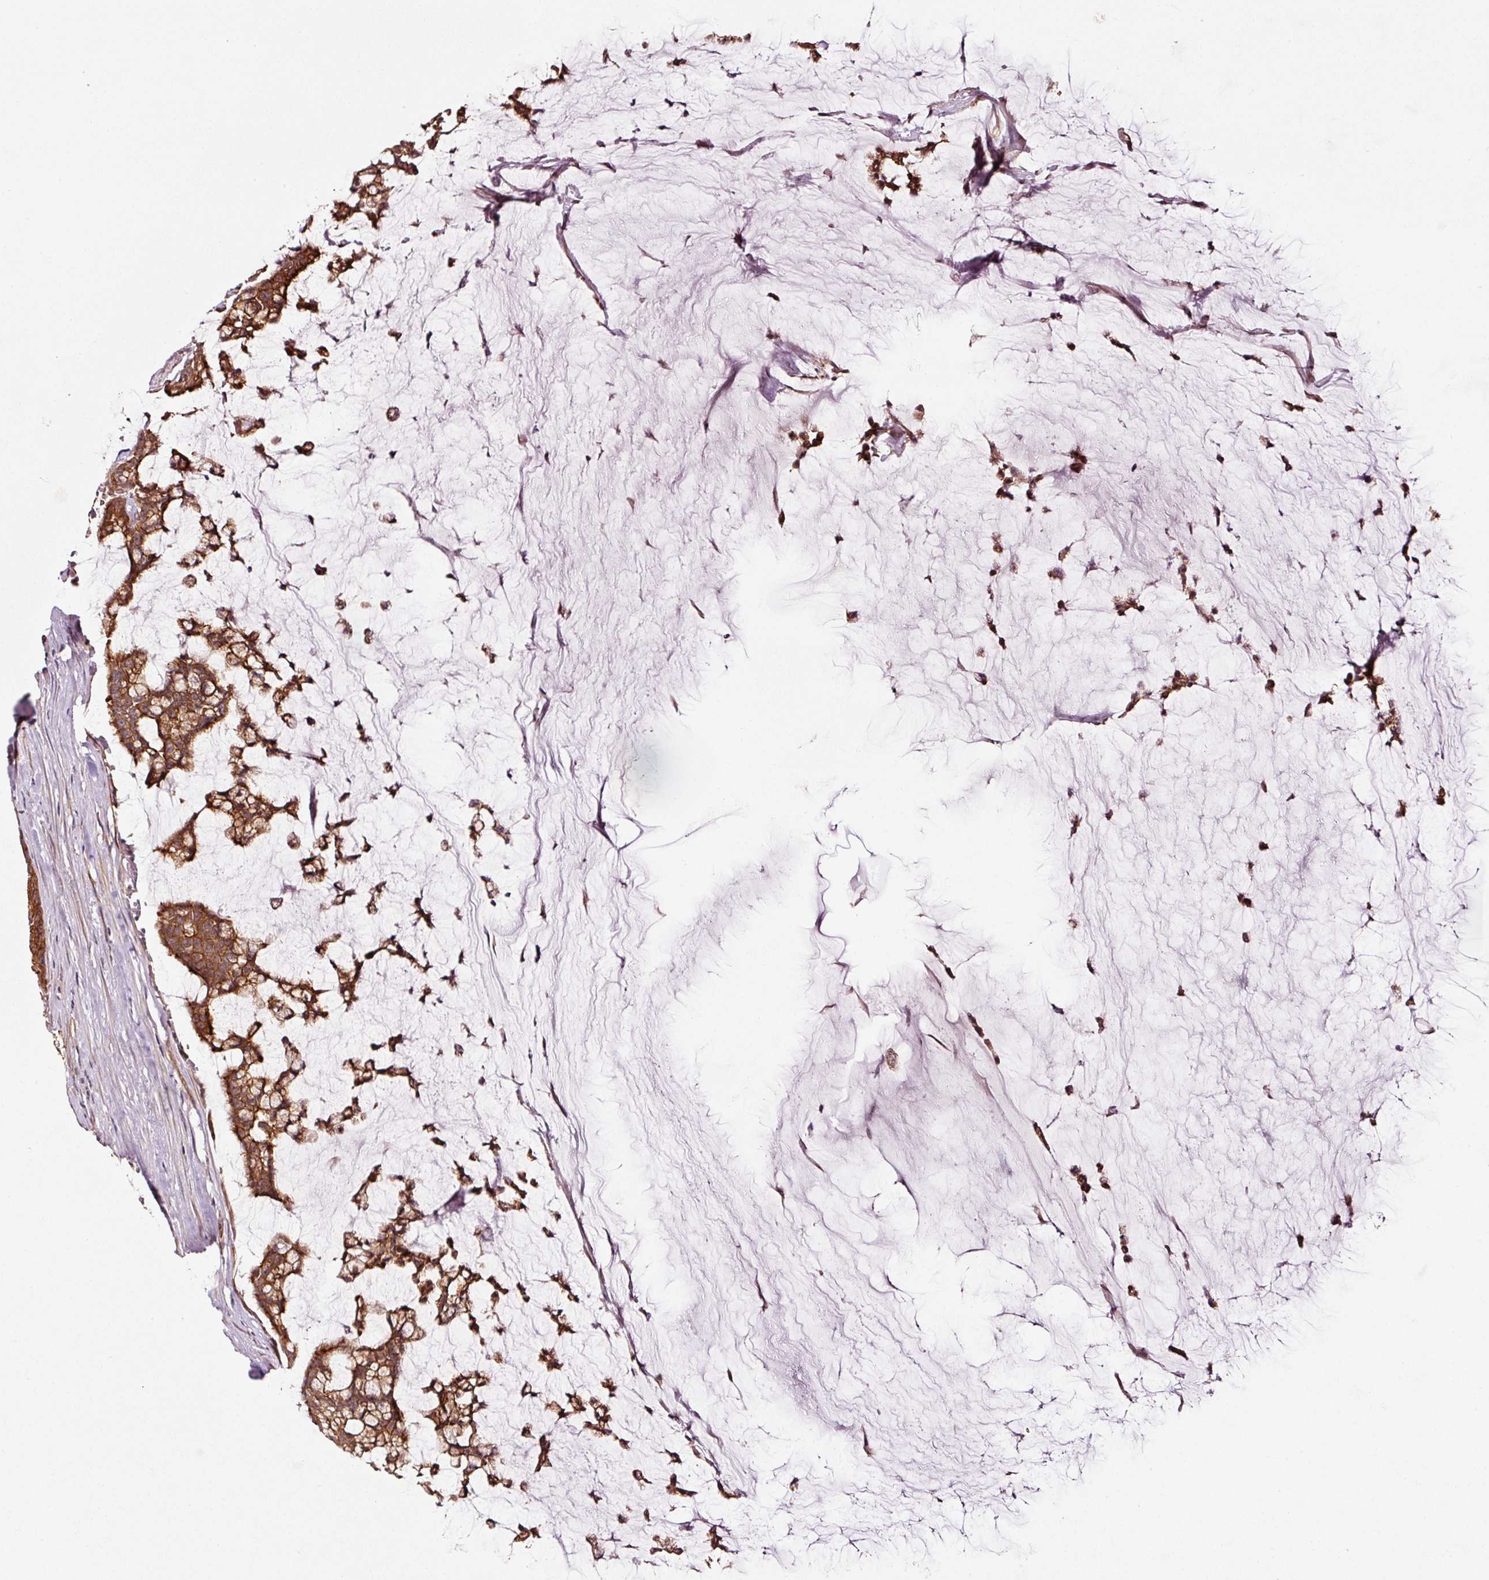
{"staining": {"intensity": "strong", "quantity": ">75%", "location": "cytoplasmic/membranous"}, "tissue": "colorectal cancer", "cell_type": "Tumor cells", "image_type": "cancer", "snomed": [{"axis": "morphology", "description": "Adenocarcinoma, NOS"}, {"axis": "topography", "description": "Colon"}], "caption": "IHC micrograph of colorectal cancer (adenocarcinoma) stained for a protein (brown), which demonstrates high levels of strong cytoplasmic/membranous positivity in about >75% of tumor cells.", "gene": "METAP1", "patient": {"sex": "female", "age": 84}}